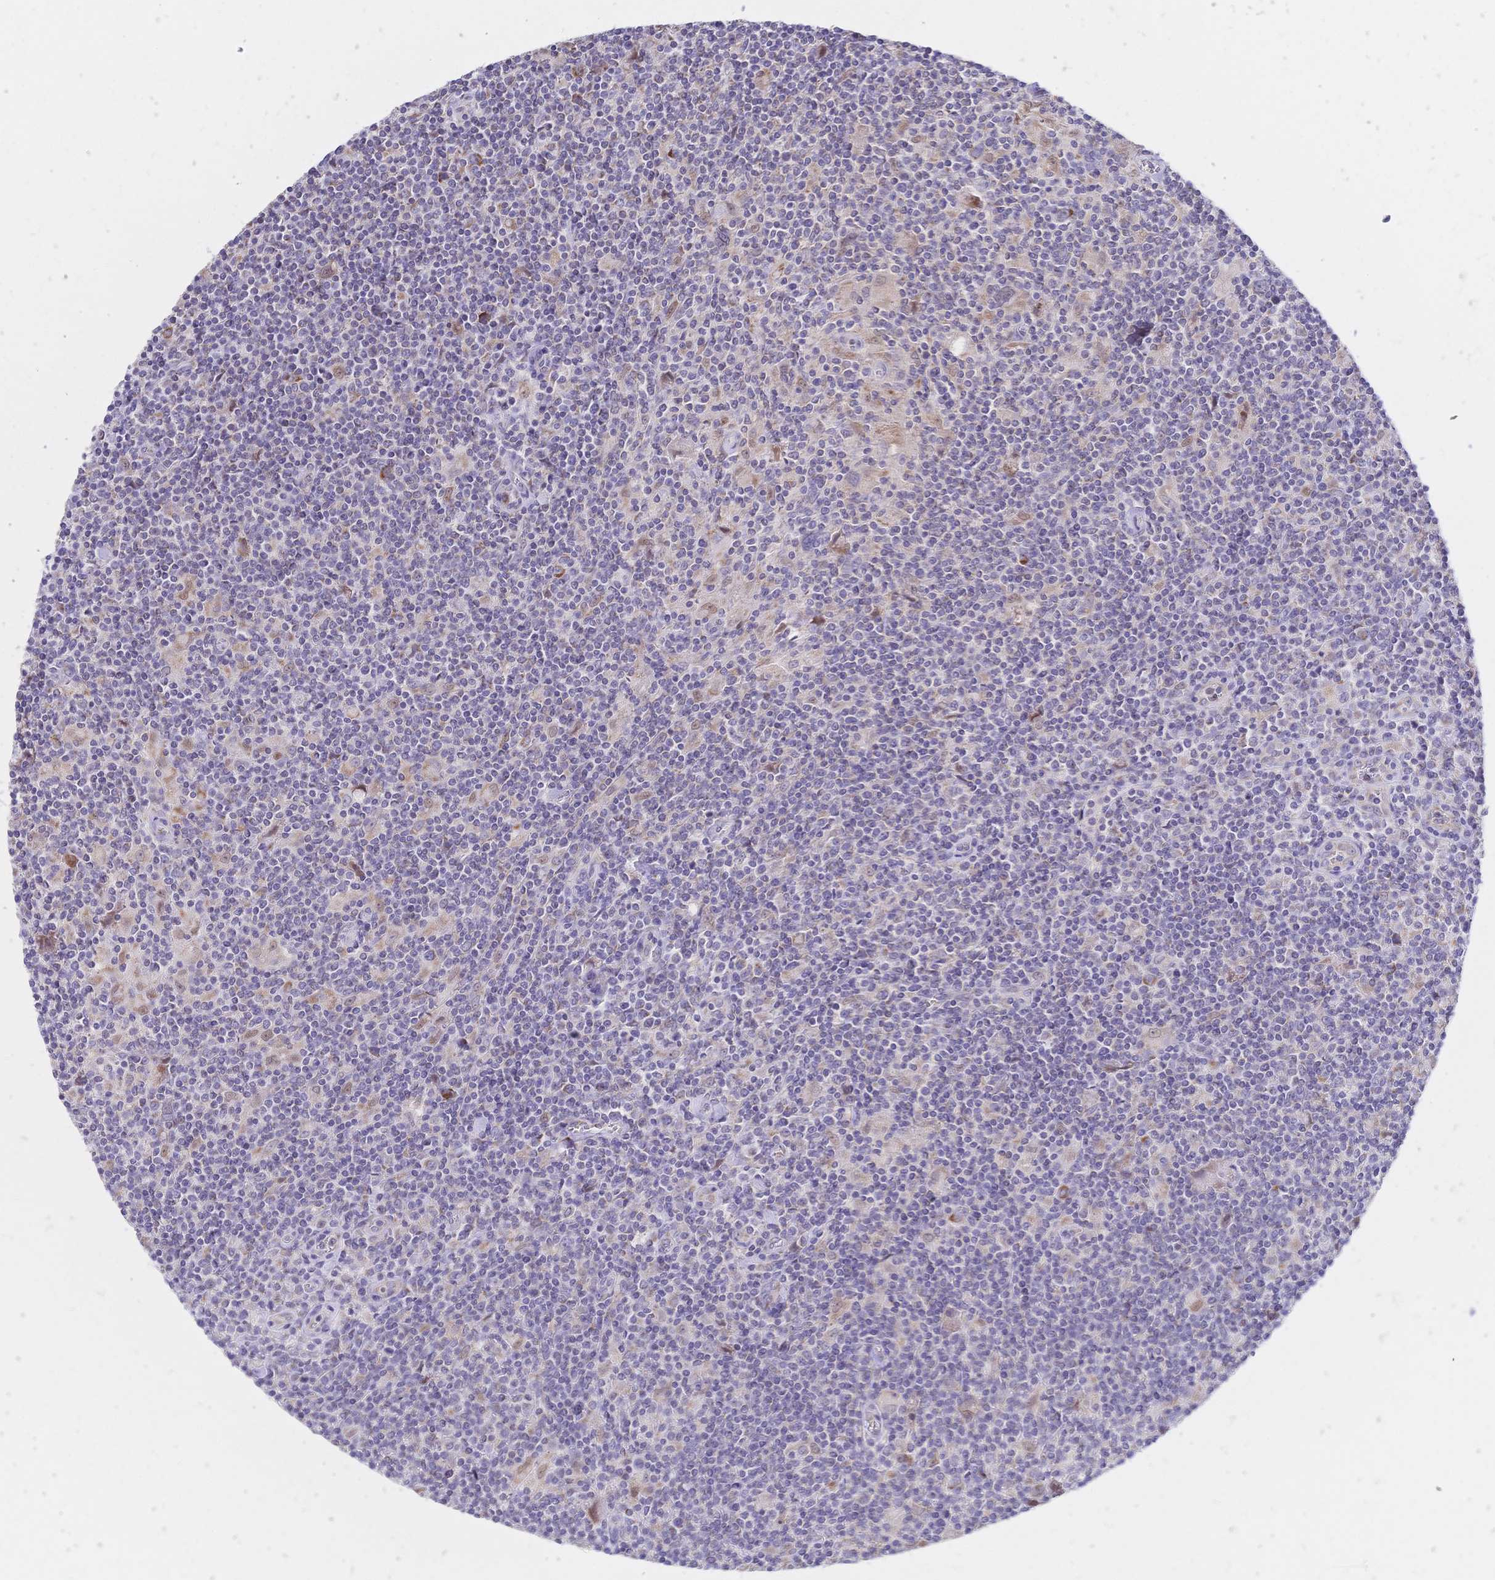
{"staining": {"intensity": "moderate", "quantity": ">75%", "location": "cytoplasmic/membranous"}, "tissue": "lymphoma", "cell_type": "Tumor cells", "image_type": "cancer", "snomed": [{"axis": "morphology", "description": "Hodgkin's disease, NOS"}, {"axis": "topography", "description": "Lymph node"}], "caption": "Immunohistochemistry (IHC) of lymphoma exhibits medium levels of moderate cytoplasmic/membranous positivity in about >75% of tumor cells. The protein of interest is shown in brown color, while the nuclei are stained blue.", "gene": "CLEC18B", "patient": {"sex": "male", "age": 40}}